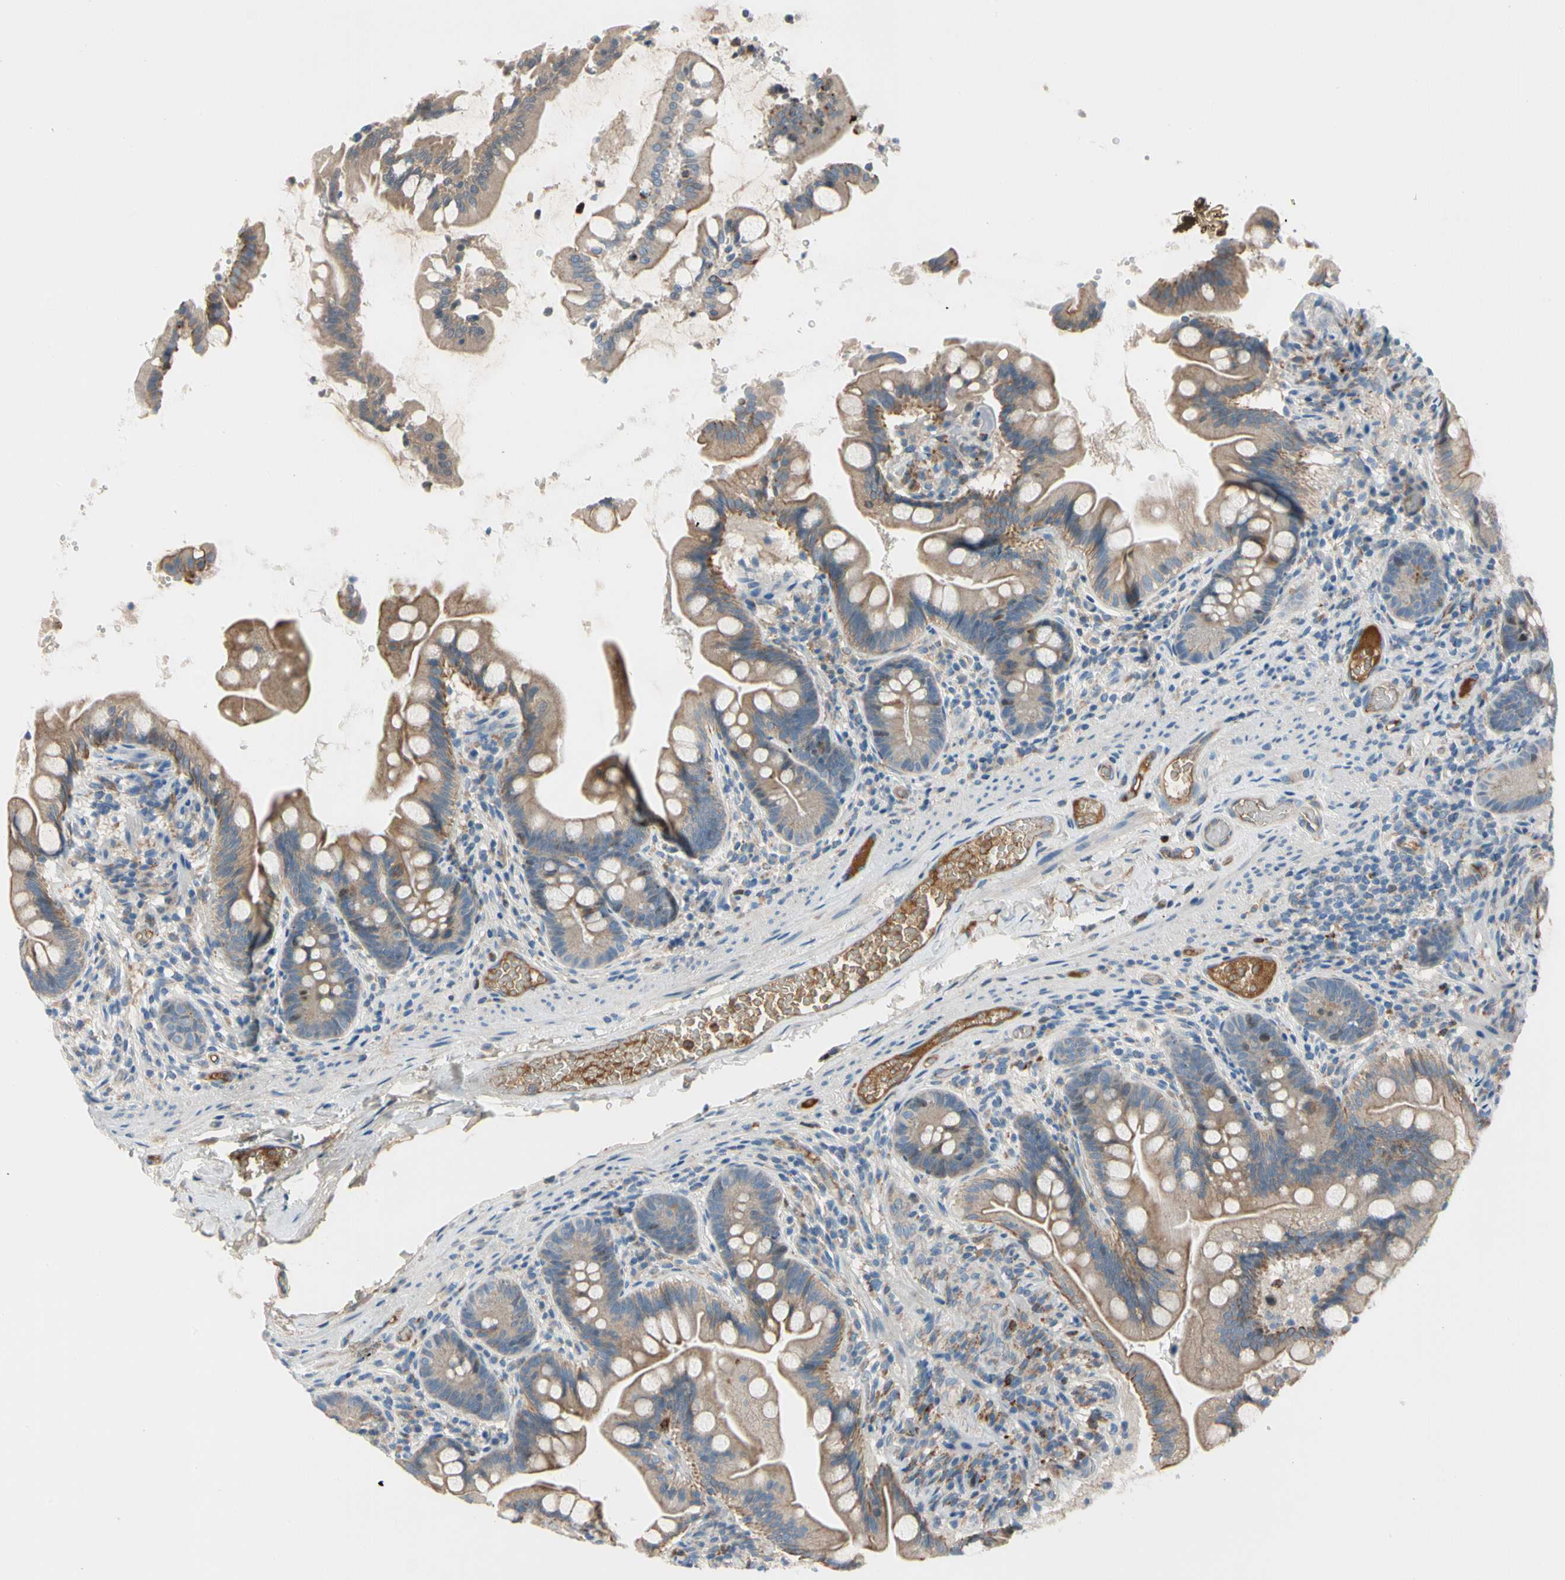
{"staining": {"intensity": "moderate", "quantity": ">75%", "location": "cytoplasmic/membranous"}, "tissue": "small intestine", "cell_type": "Glandular cells", "image_type": "normal", "snomed": [{"axis": "morphology", "description": "Normal tissue, NOS"}, {"axis": "topography", "description": "Small intestine"}], "caption": "High-power microscopy captured an IHC photomicrograph of normal small intestine, revealing moderate cytoplasmic/membranous staining in about >75% of glandular cells.", "gene": "HJURP", "patient": {"sex": "female", "age": 56}}